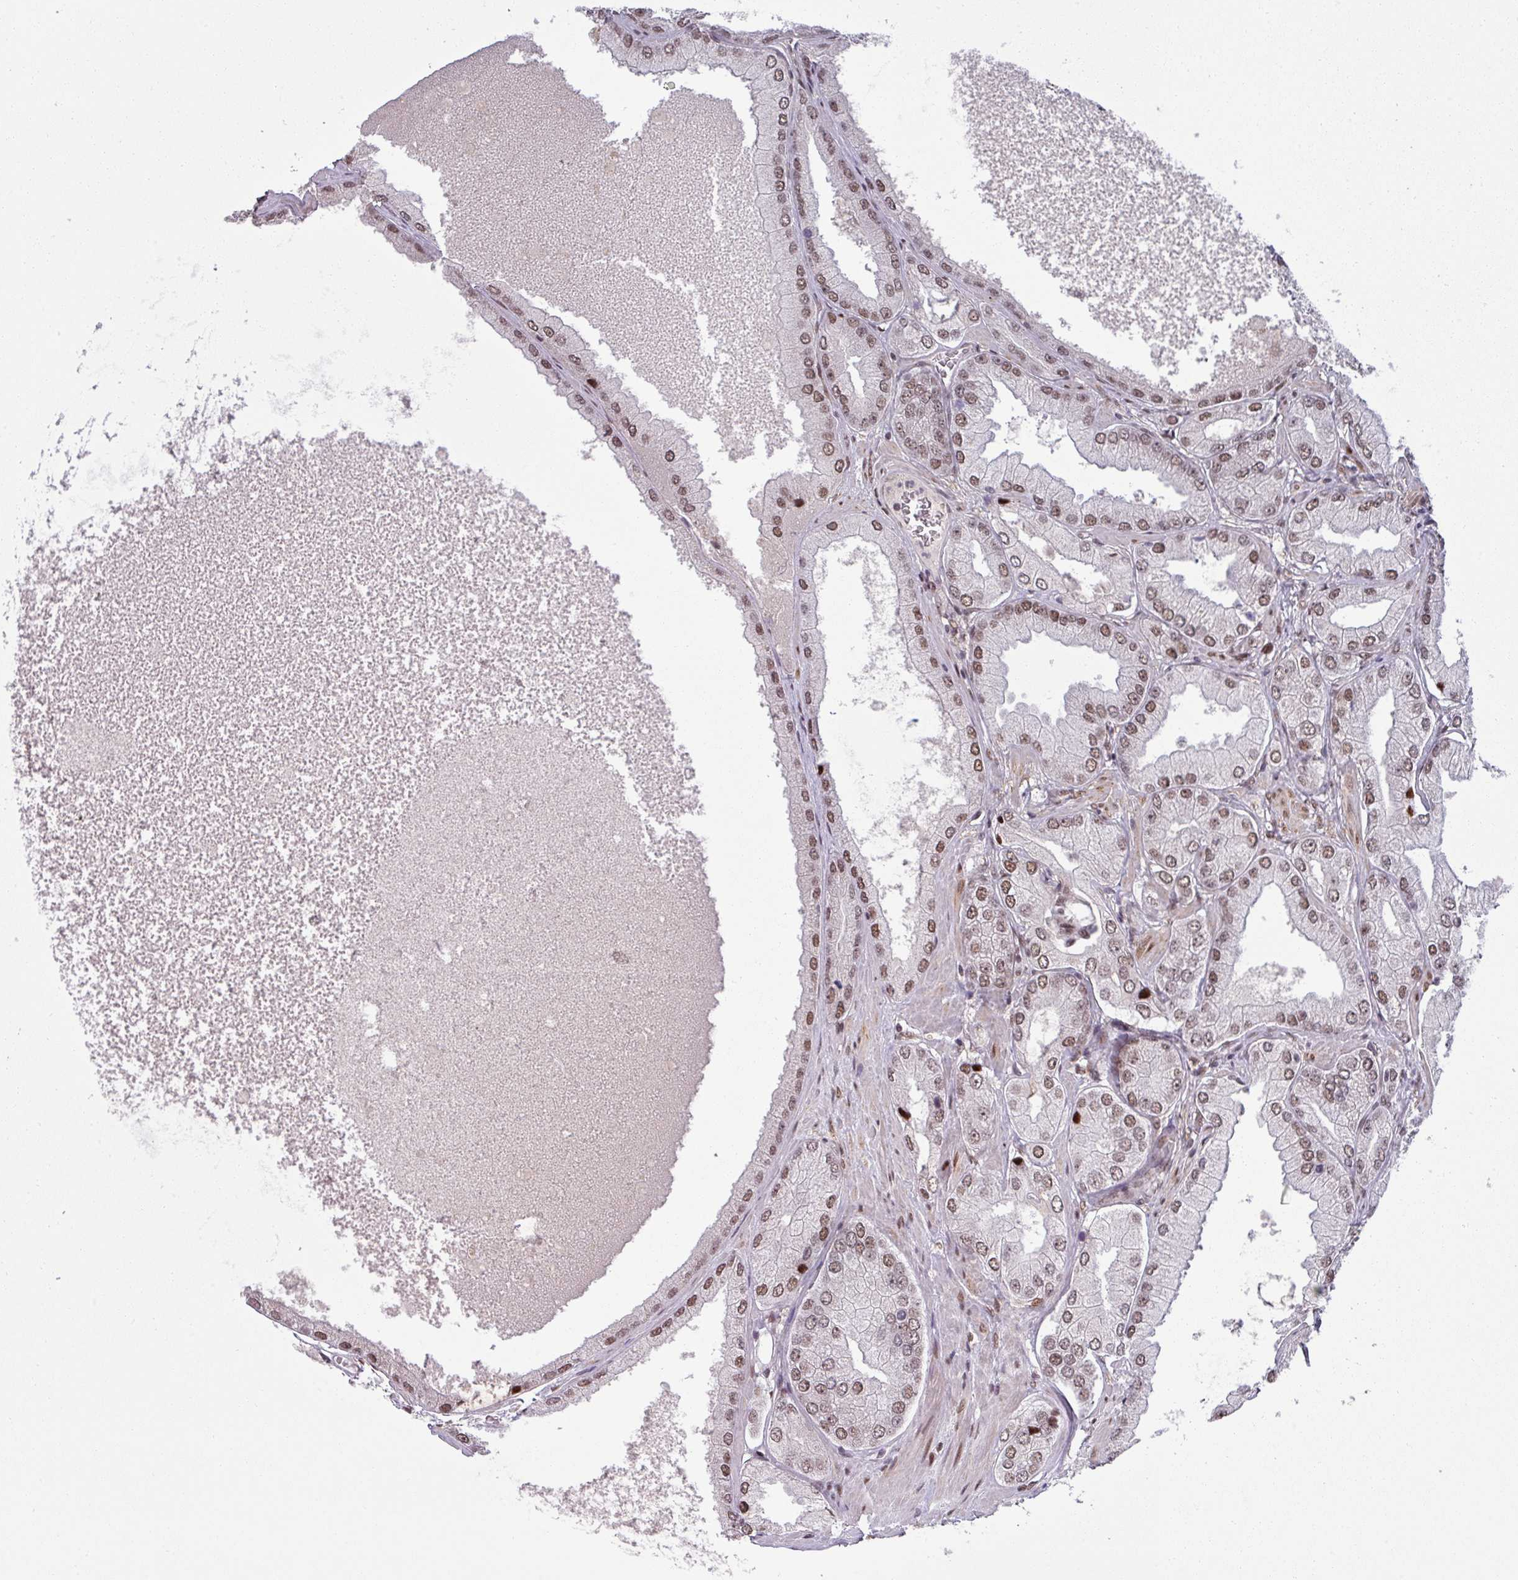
{"staining": {"intensity": "moderate", "quantity": ">75%", "location": "nuclear"}, "tissue": "prostate cancer", "cell_type": "Tumor cells", "image_type": "cancer", "snomed": [{"axis": "morphology", "description": "Adenocarcinoma, Low grade"}, {"axis": "topography", "description": "Prostate"}], "caption": "Immunohistochemical staining of human low-grade adenocarcinoma (prostate) displays medium levels of moderate nuclear expression in approximately >75% of tumor cells. Nuclei are stained in blue.", "gene": "PTPN20", "patient": {"sex": "male", "age": 42}}